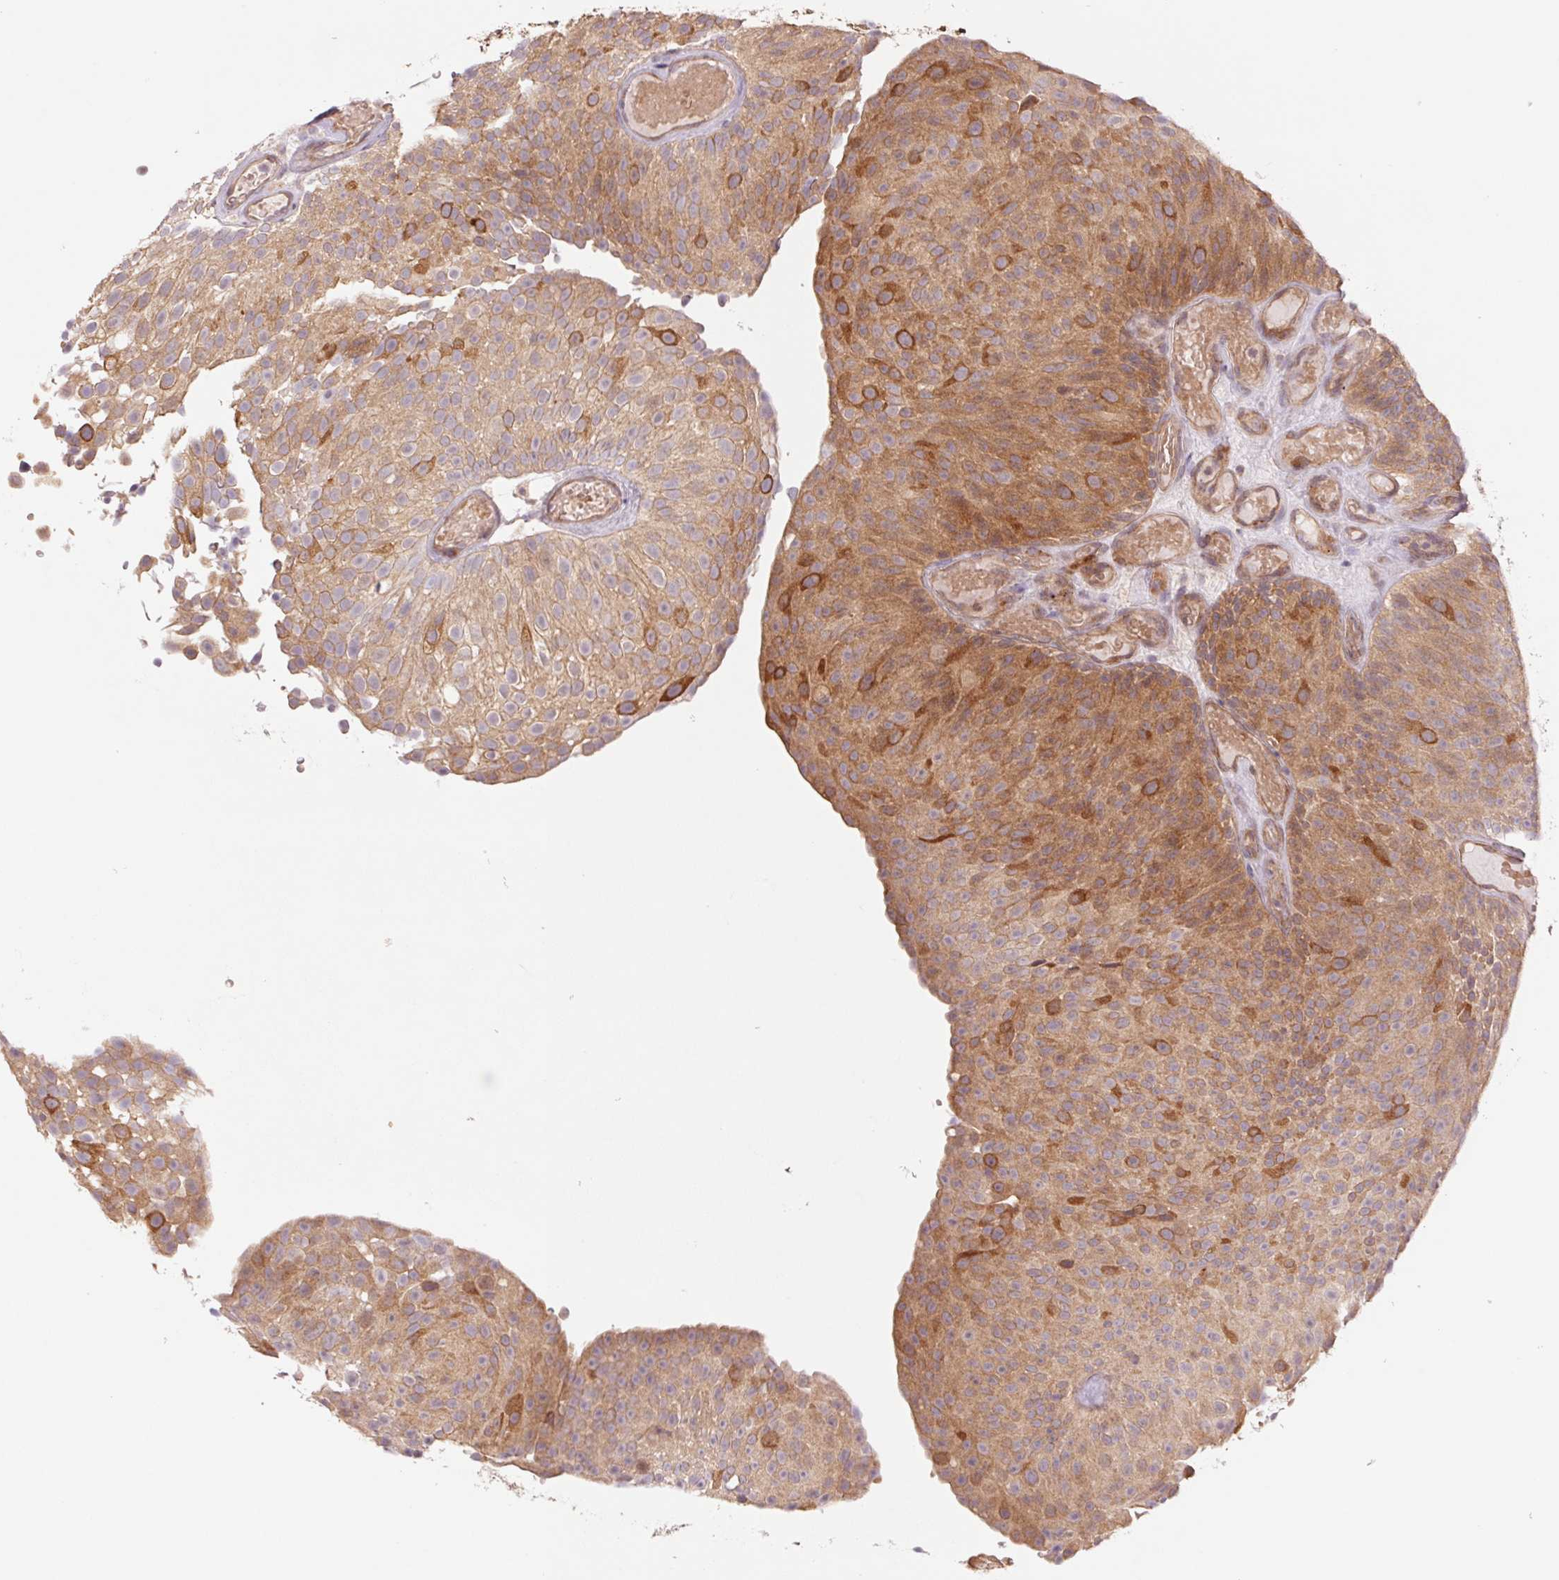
{"staining": {"intensity": "moderate", "quantity": "25%-75%", "location": "cytoplasmic/membranous"}, "tissue": "urothelial cancer", "cell_type": "Tumor cells", "image_type": "cancer", "snomed": [{"axis": "morphology", "description": "Urothelial carcinoma, Low grade"}, {"axis": "topography", "description": "Urinary bladder"}], "caption": "DAB (3,3'-diaminobenzidine) immunohistochemical staining of human low-grade urothelial carcinoma displays moderate cytoplasmic/membranous protein expression in about 25%-75% of tumor cells.", "gene": "RRM1", "patient": {"sex": "male", "age": 78}}